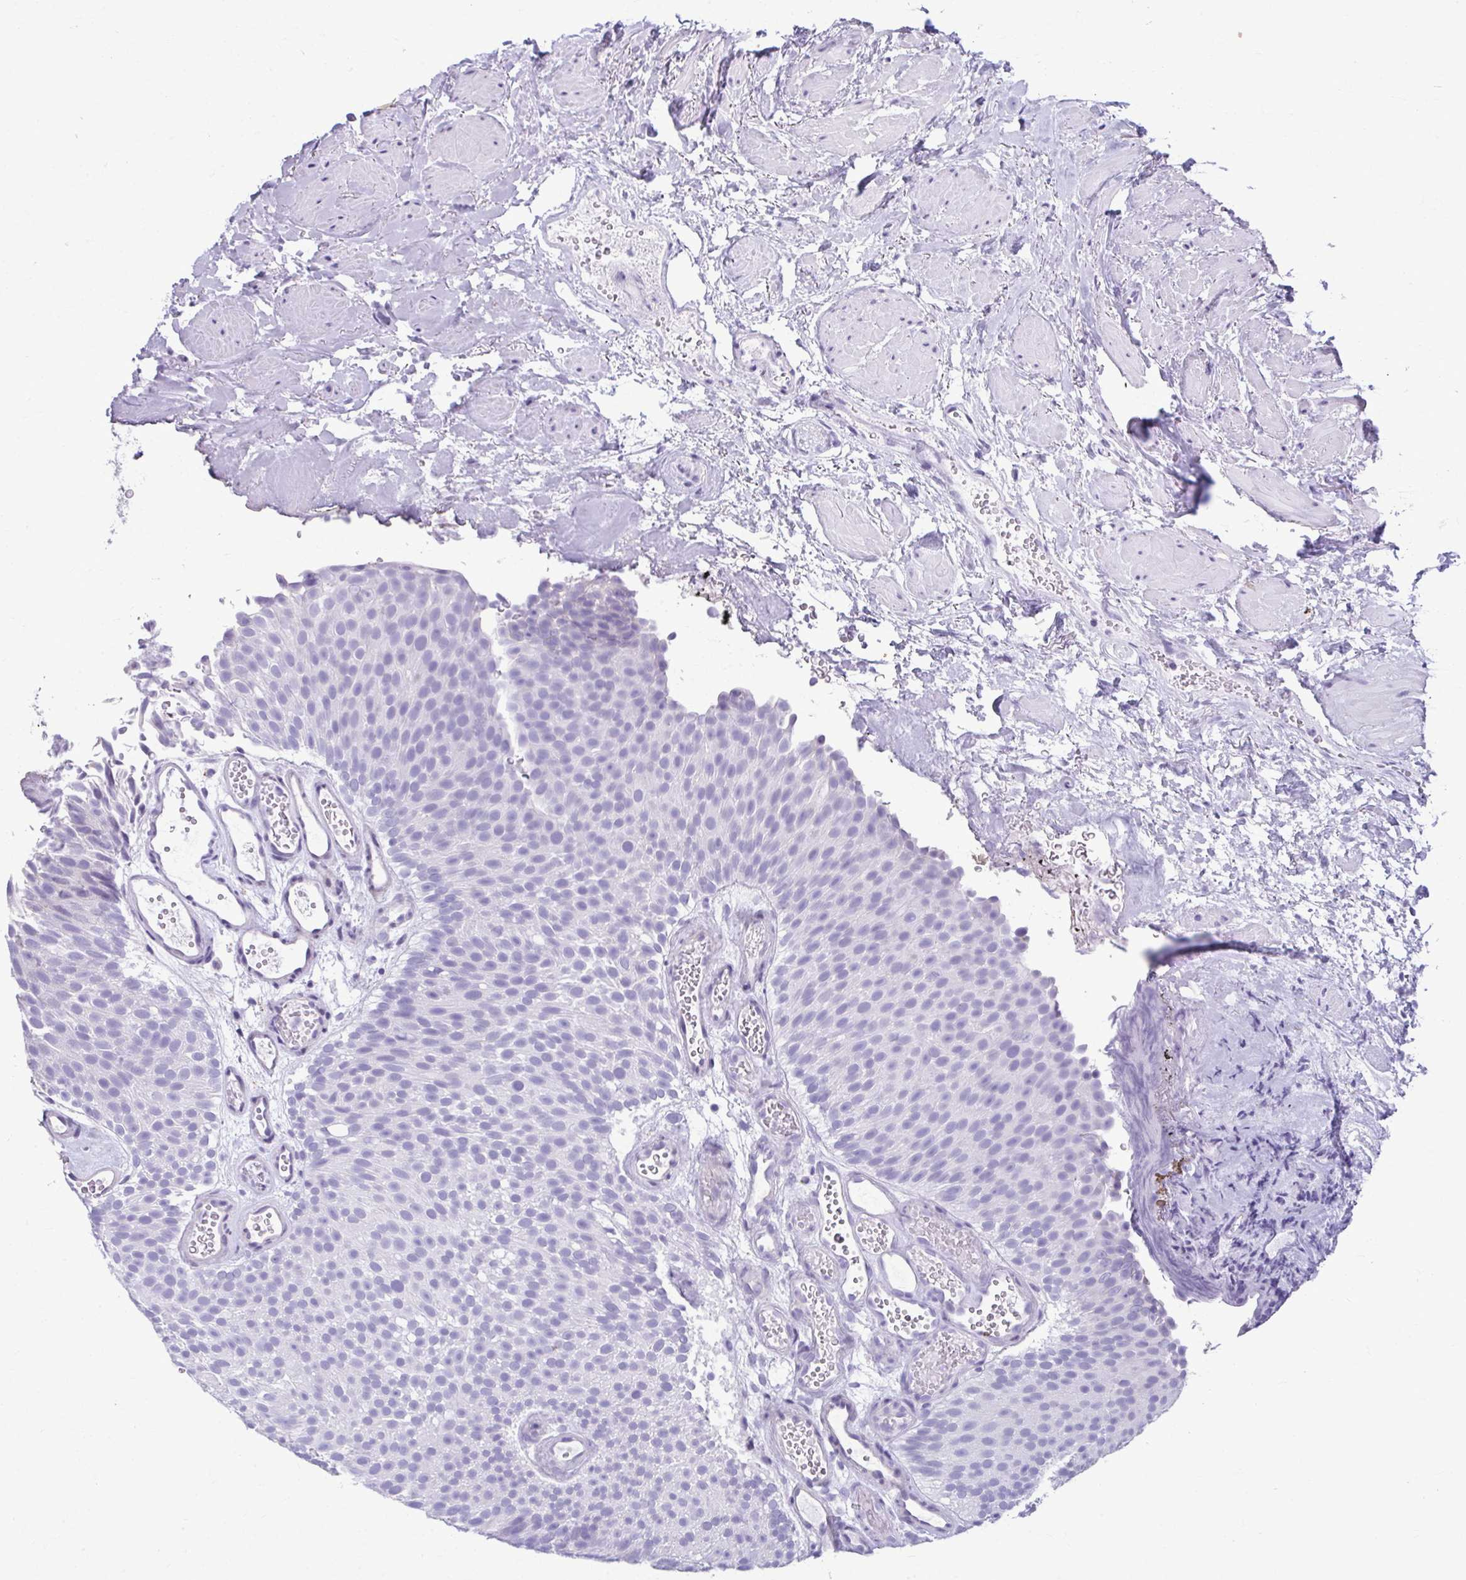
{"staining": {"intensity": "negative", "quantity": "none", "location": "none"}, "tissue": "urothelial cancer", "cell_type": "Tumor cells", "image_type": "cancer", "snomed": [{"axis": "morphology", "description": "Urothelial carcinoma, Low grade"}, {"axis": "topography", "description": "Urinary bladder"}], "caption": "This is an immunohistochemistry (IHC) photomicrograph of low-grade urothelial carcinoma. There is no staining in tumor cells.", "gene": "SERPINI1", "patient": {"sex": "male", "age": 78}}